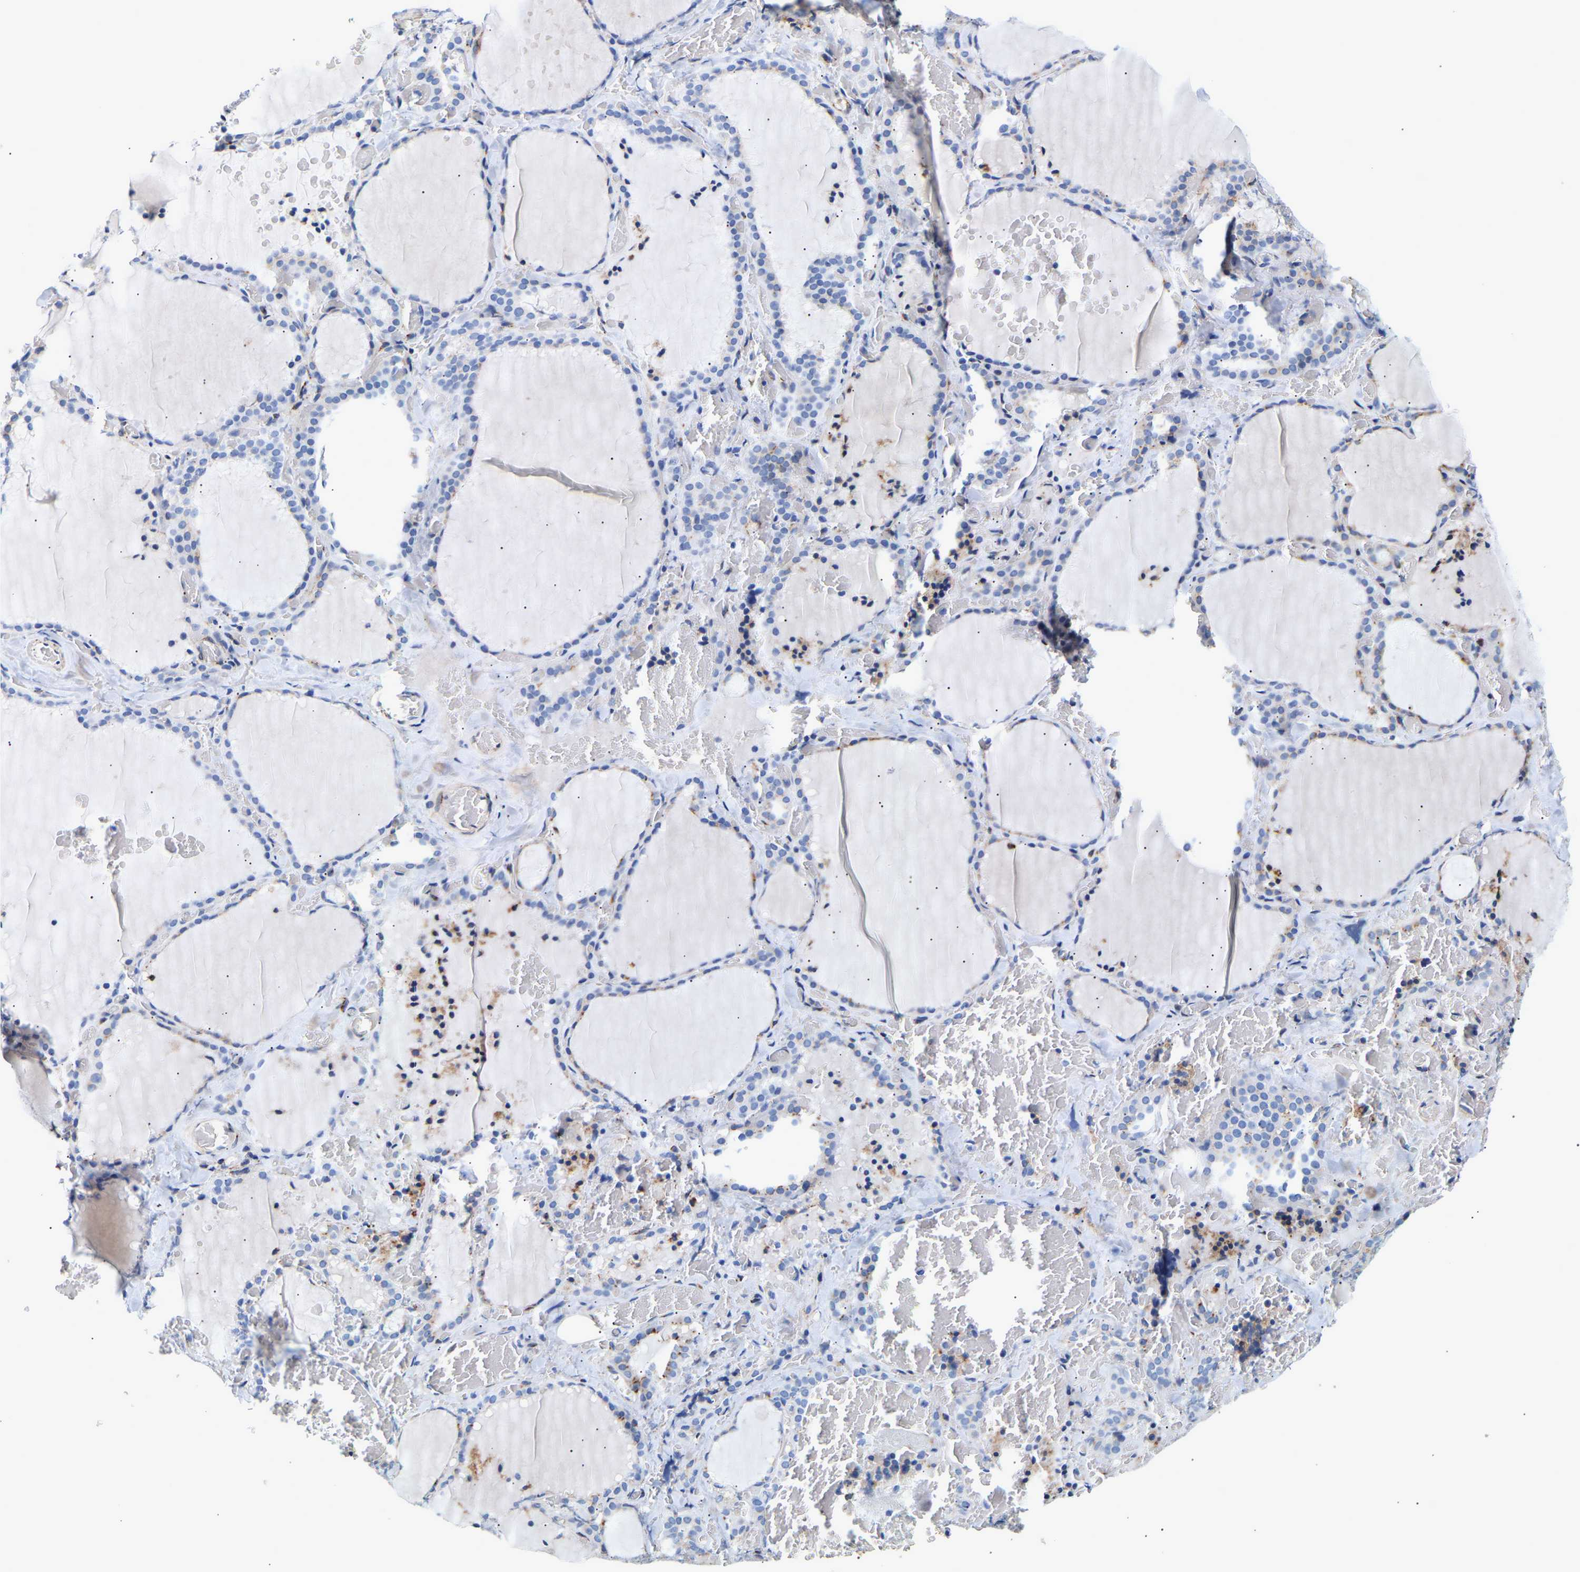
{"staining": {"intensity": "negative", "quantity": "none", "location": "none"}, "tissue": "thyroid gland", "cell_type": "Glandular cells", "image_type": "normal", "snomed": [{"axis": "morphology", "description": "Normal tissue, NOS"}, {"axis": "topography", "description": "Thyroid gland"}], "caption": "IHC of unremarkable thyroid gland displays no staining in glandular cells.", "gene": "IGFBP7", "patient": {"sex": "female", "age": 22}}